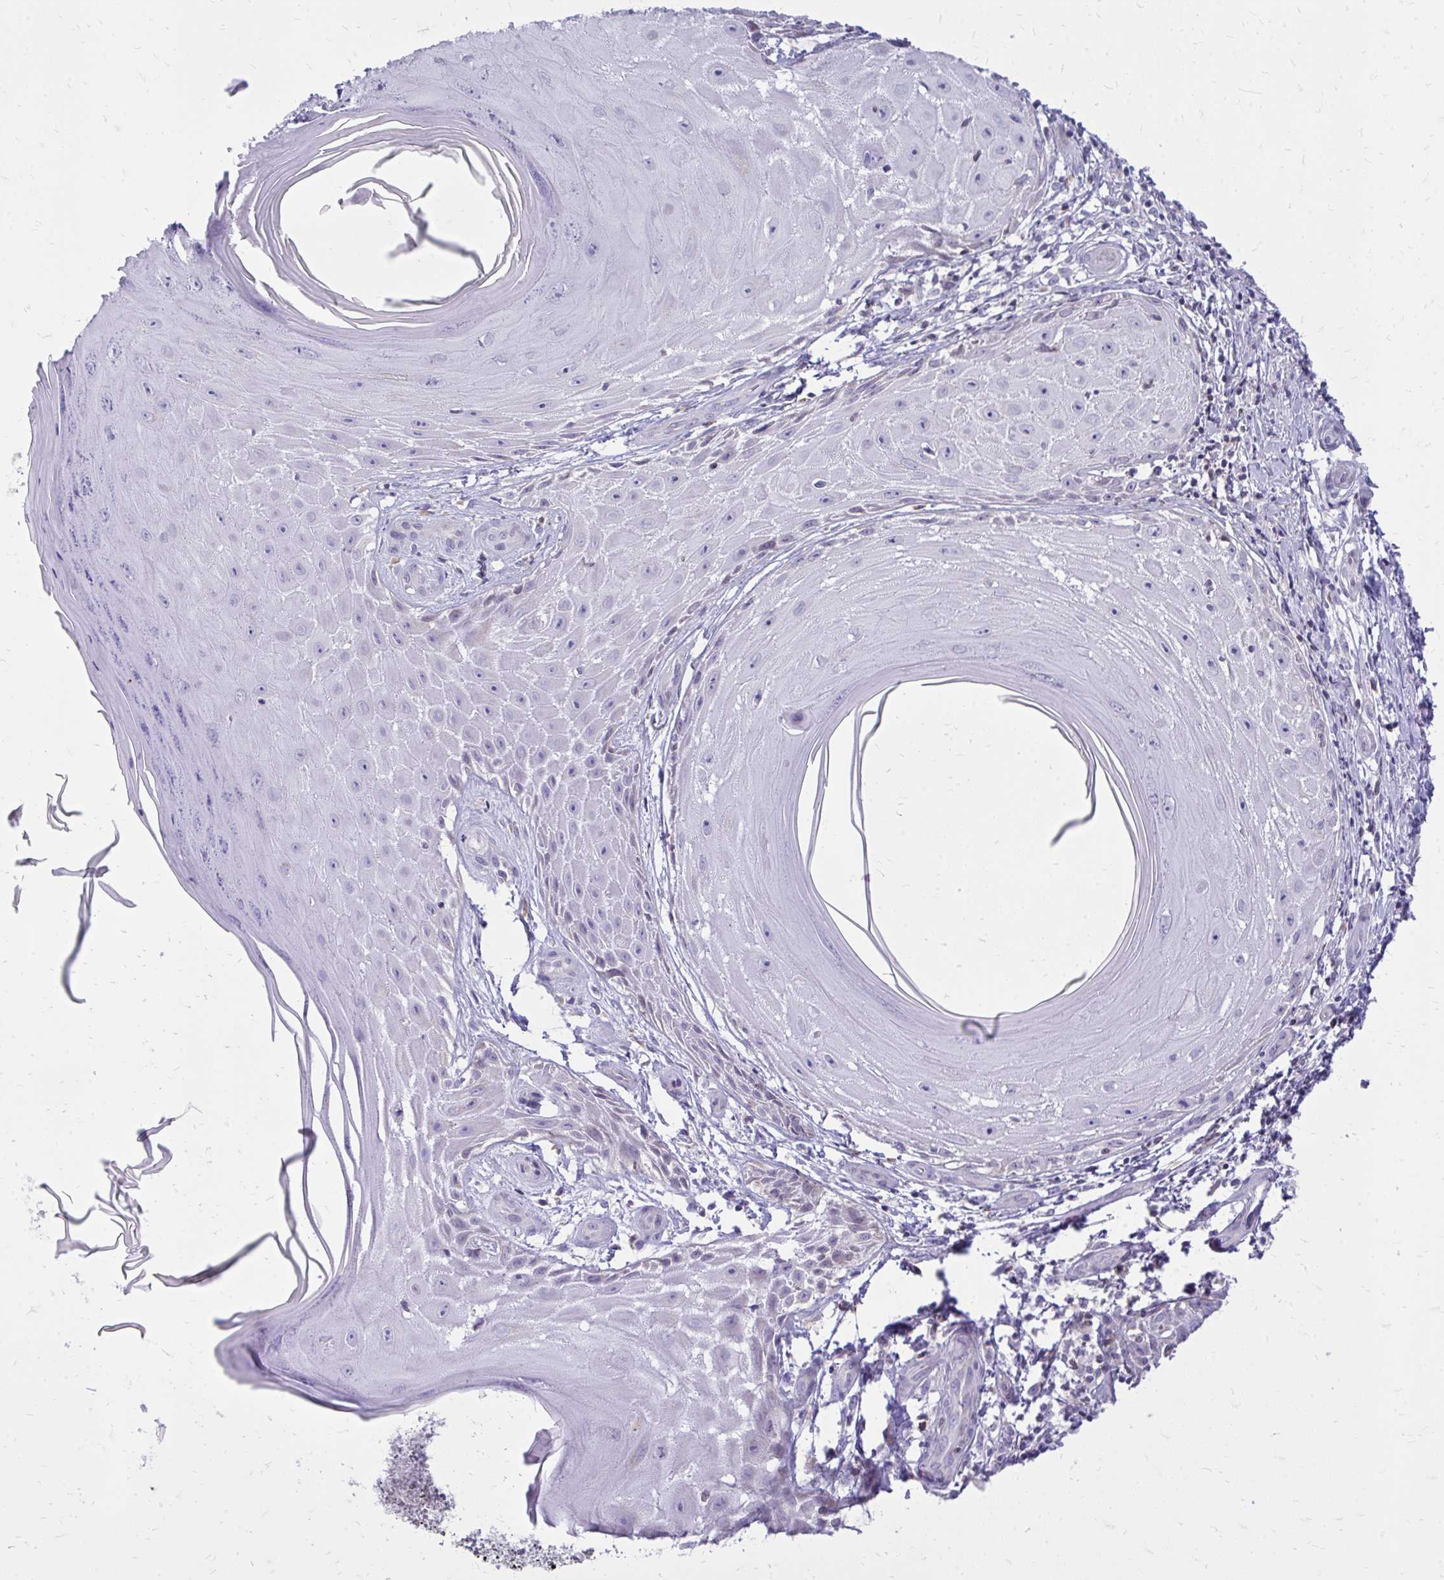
{"staining": {"intensity": "moderate", "quantity": "<25%", "location": "cytoplasmic/membranous,nuclear"}, "tissue": "skin cancer", "cell_type": "Tumor cells", "image_type": "cancer", "snomed": [{"axis": "morphology", "description": "Squamous cell carcinoma, NOS"}, {"axis": "topography", "description": "Skin"}], "caption": "This histopathology image exhibits immunohistochemistry staining of skin cancer (squamous cell carcinoma), with low moderate cytoplasmic/membranous and nuclear expression in about <25% of tumor cells.", "gene": "RPS6KA2", "patient": {"sex": "female", "age": 77}}